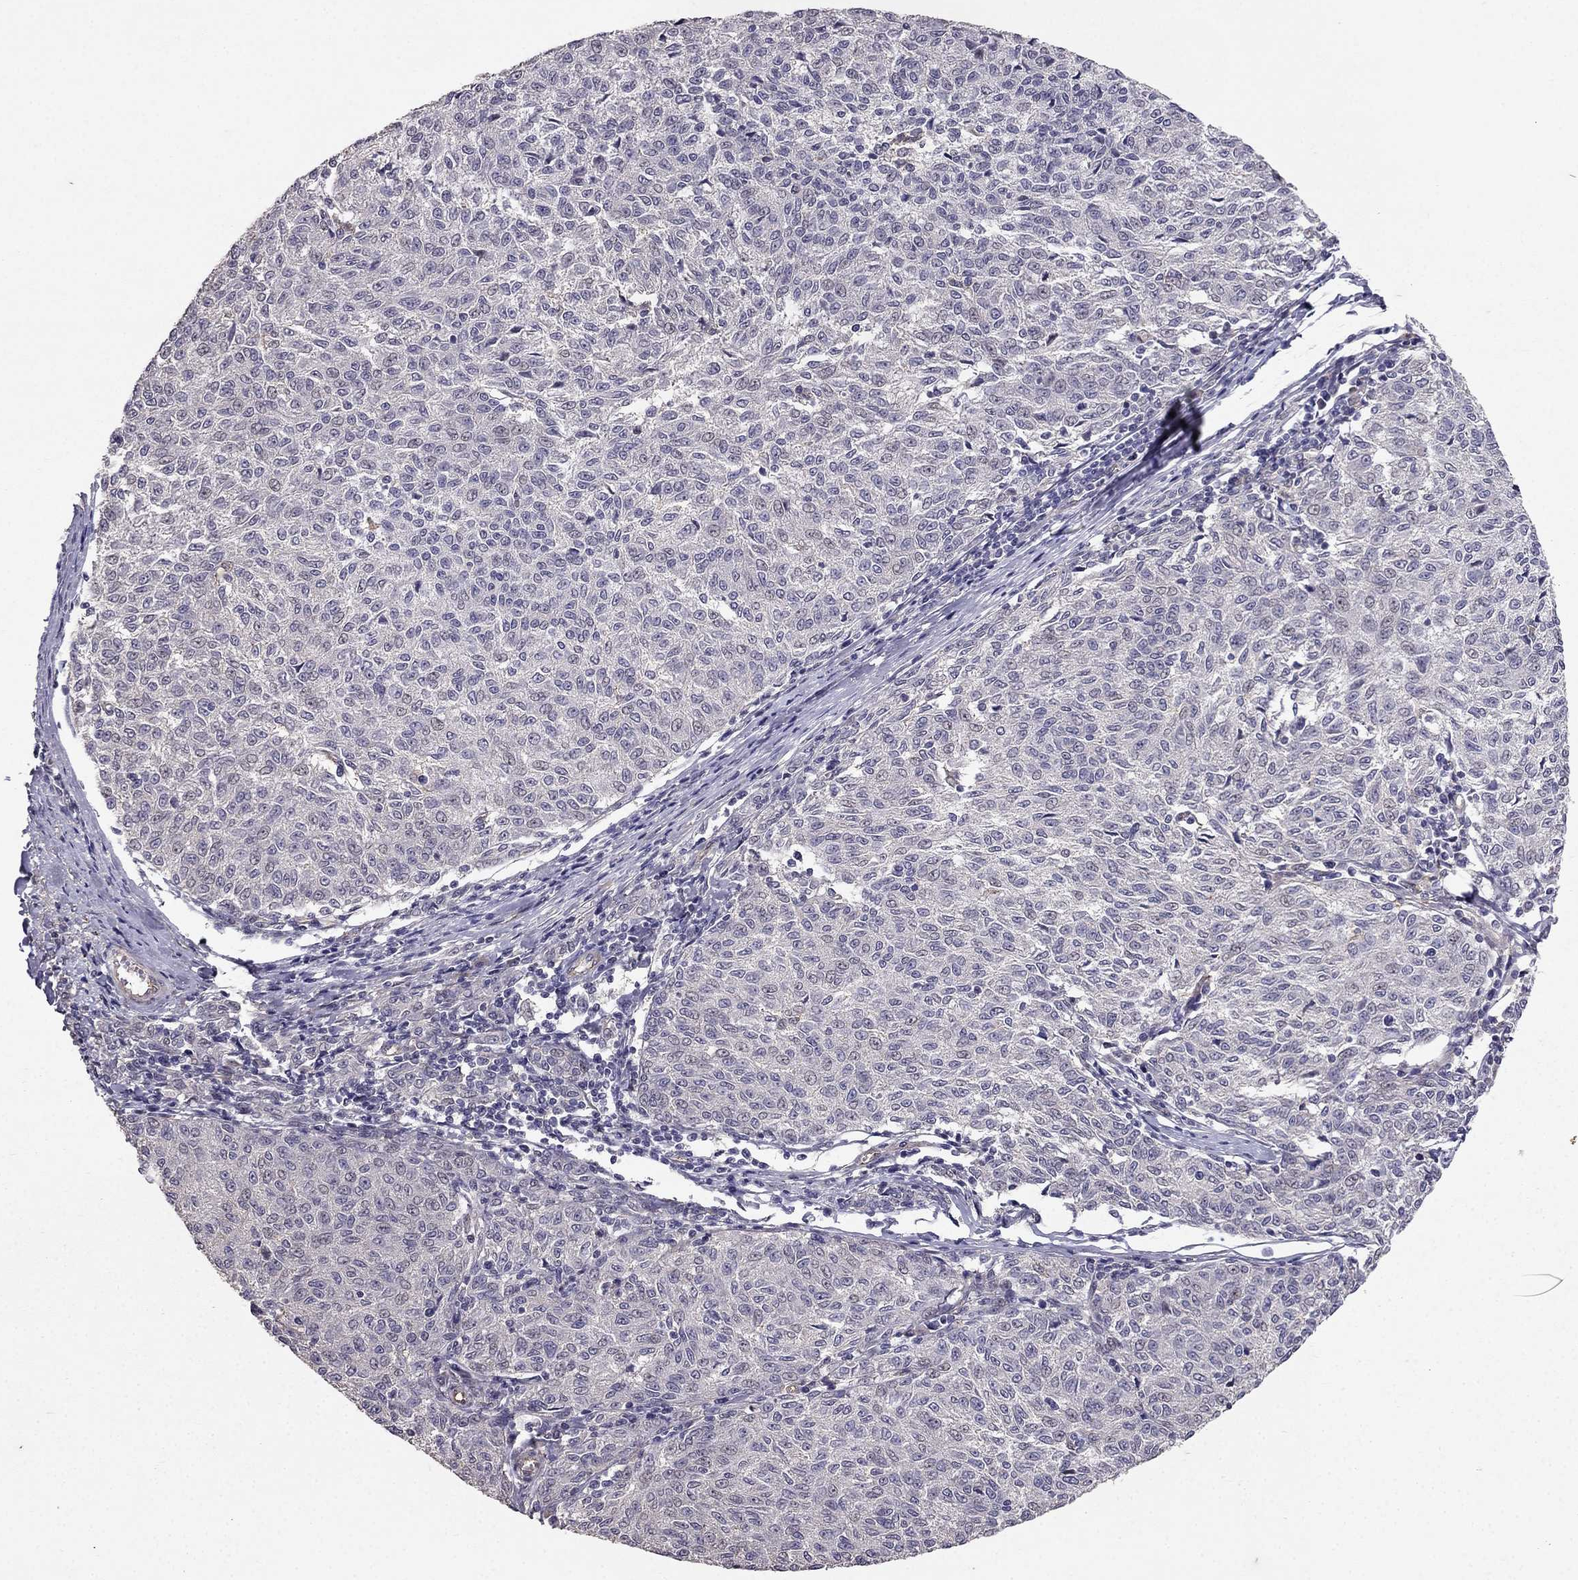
{"staining": {"intensity": "negative", "quantity": "none", "location": "none"}, "tissue": "melanoma", "cell_type": "Tumor cells", "image_type": "cancer", "snomed": [{"axis": "morphology", "description": "Malignant melanoma, NOS"}, {"axis": "topography", "description": "Skin"}], "caption": "Malignant melanoma was stained to show a protein in brown. There is no significant positivity in tumor cells. (Stains: DAB IHC with hematoxylin counter stain, Microscopy: brightfield microscopy at high magnification).", "gene": "RASIP1", "patient": {"sex": "female", "age": 72}}